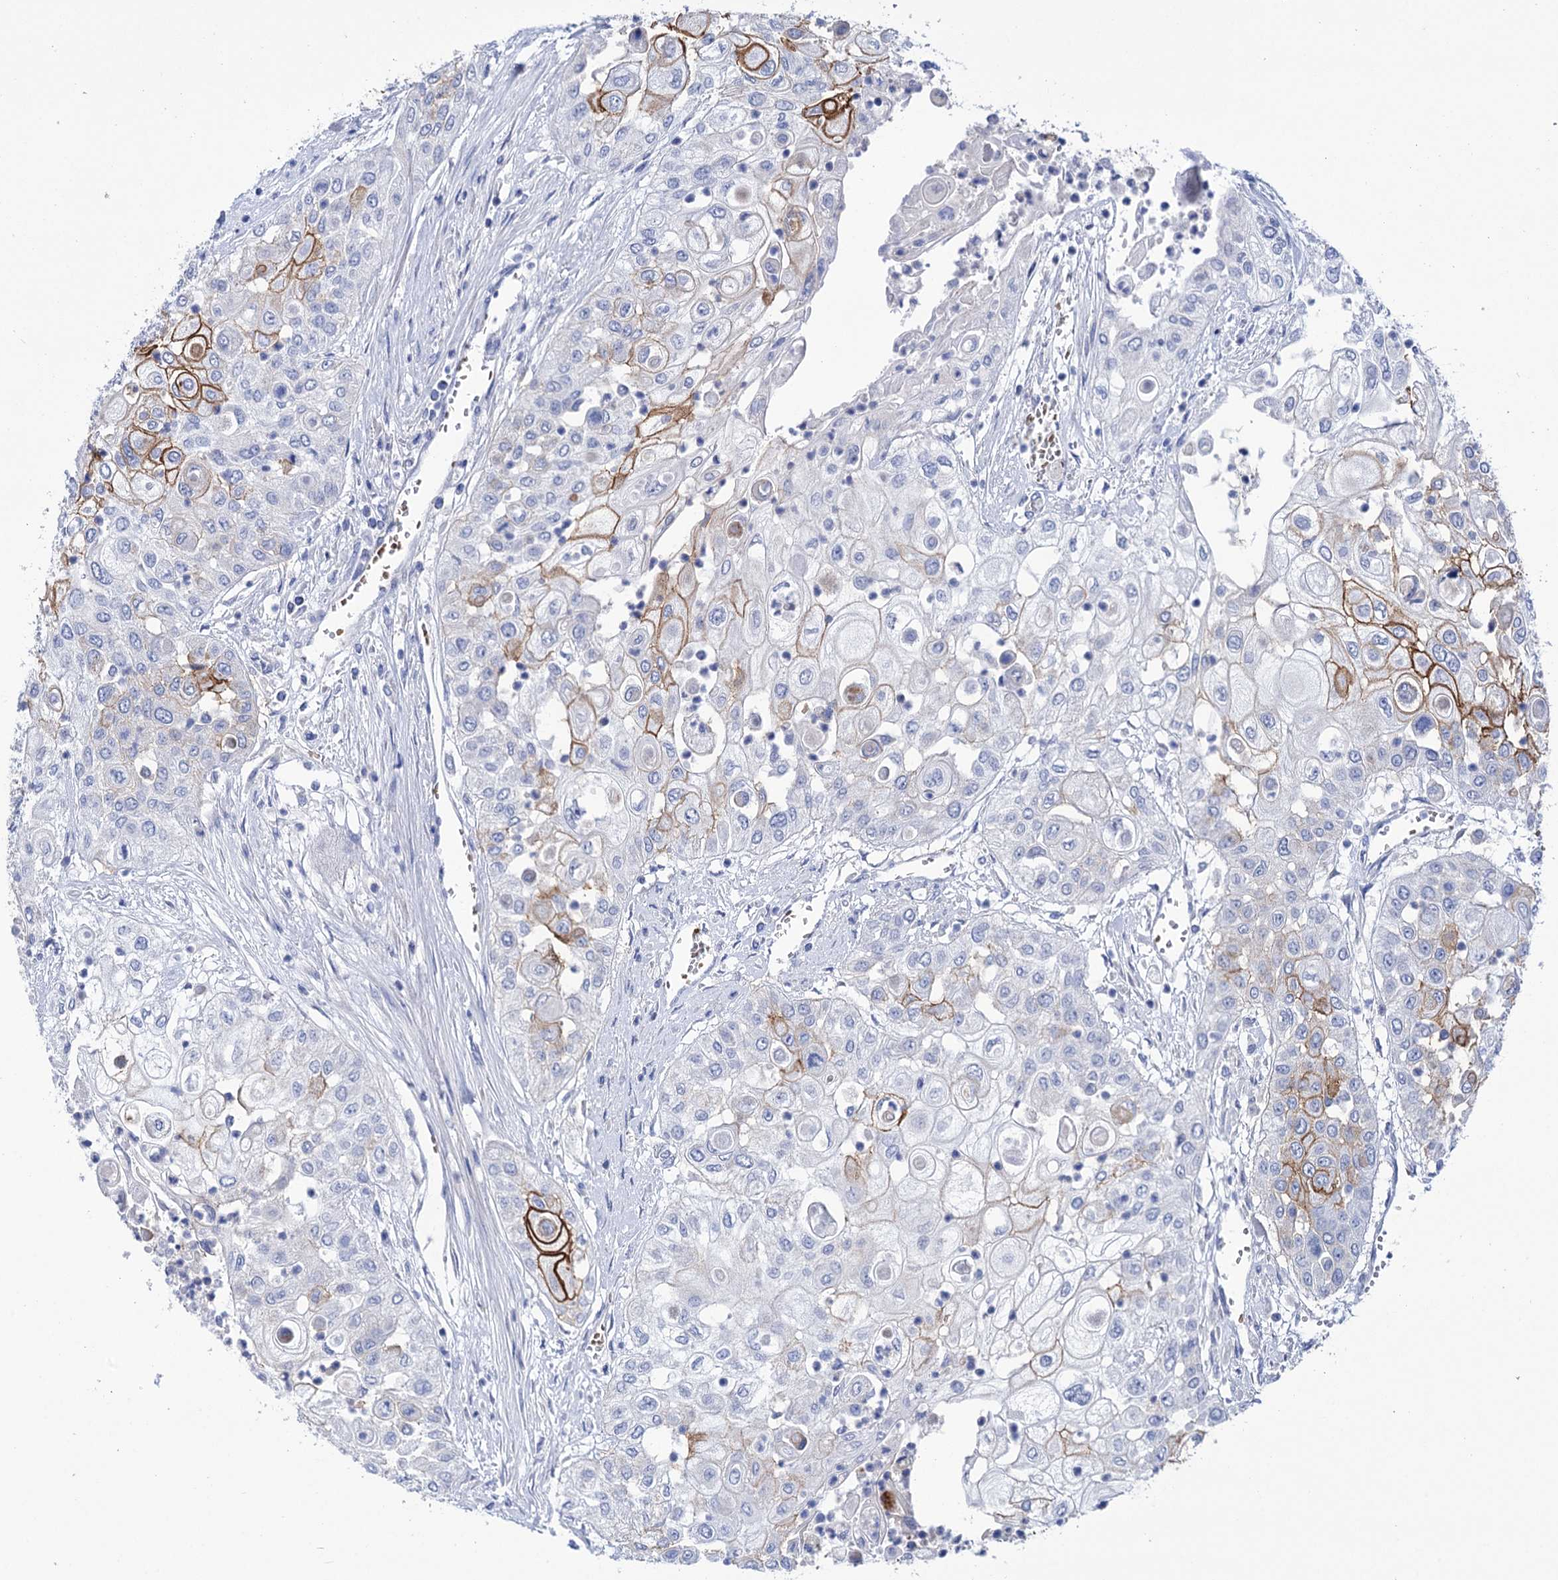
{"staining": {"intensity": "strong", "quantity": "<25%", "location": "cytoplasmic/membranous"}, "tissue": "urothelial cancer", "cell_type": "Tumor cells", "image_type": "cancer", "snomed": [{"axis": "morphology", "description": "Urothelial carcinoma, High grade"}, {"axis": "topography", "description": "Urinary bladder"}], "caption": "Protein expression analysis of human urothelial cancer reveals strong cytoplasmic/membranous staining in about <25% of tumor cells. (DAB = brown stain, brightfield microscopy at high magnification).", "gene": "YARS2", "patient": {"sex": "female", "age": 79}}